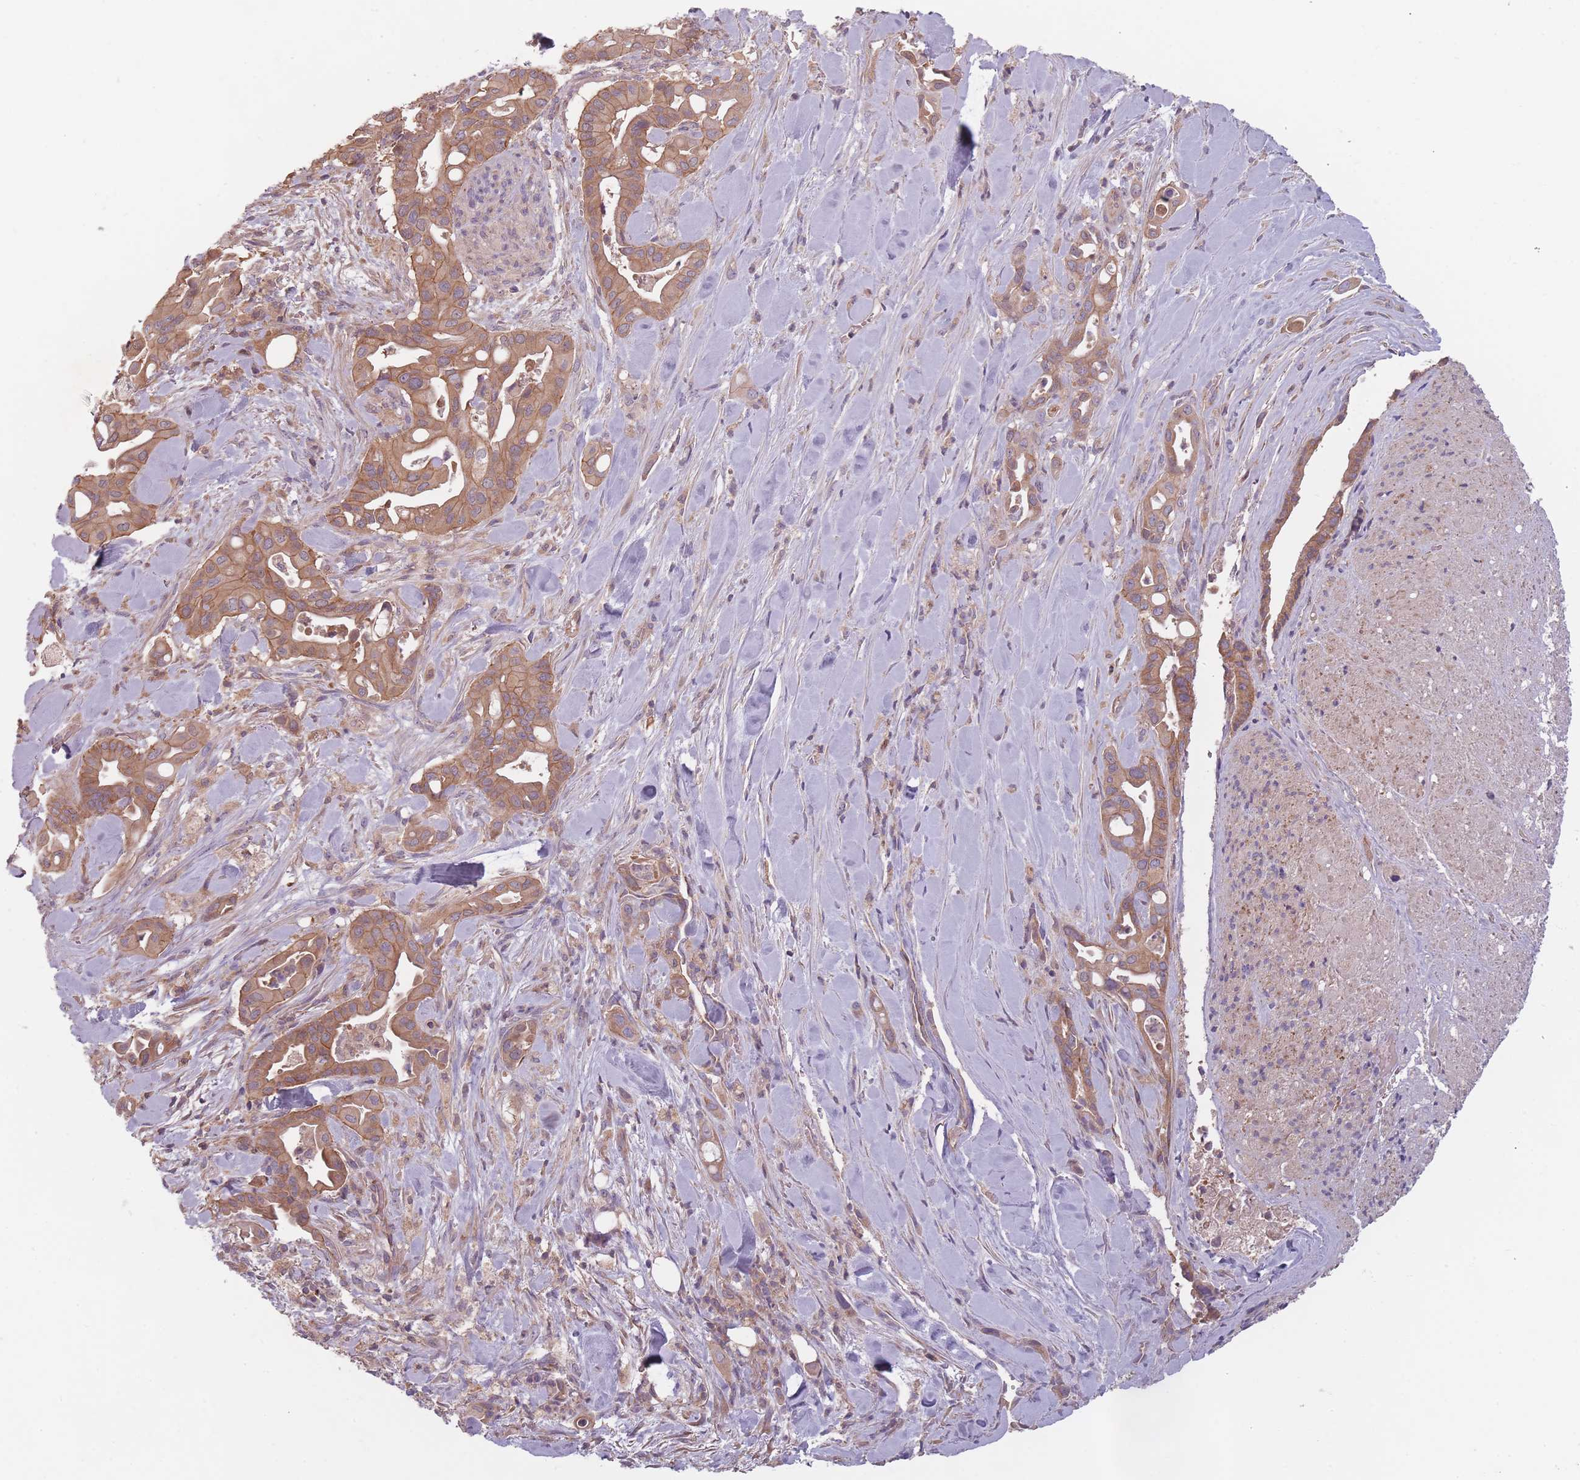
{"staining": {"intensity": "moderate", "quantity": ">75%", "location": "cytoplasmic/membranous"}, "tissue": "liver cancer", "cell_type": "Tumor cells", "image_type": "cancer", "snomed": [{"axis": "morphology", "description": "Cholangiocarcinoma"}, {"axis": "topography", "description": "Liver"}], "caption": "Immunohistochemistry (IHC) micrograph of neoplastic tissue: human liver cancer stained using immunohistochemistry reveals medium levels of moderate protein expression localized specifically in the cytoplasmic/membranous of tumor cells, appearing as a cytoplasmic/membranous brown color.", "gene": "NT5DC2", "patient": {"sex": "female", "age": 68}}